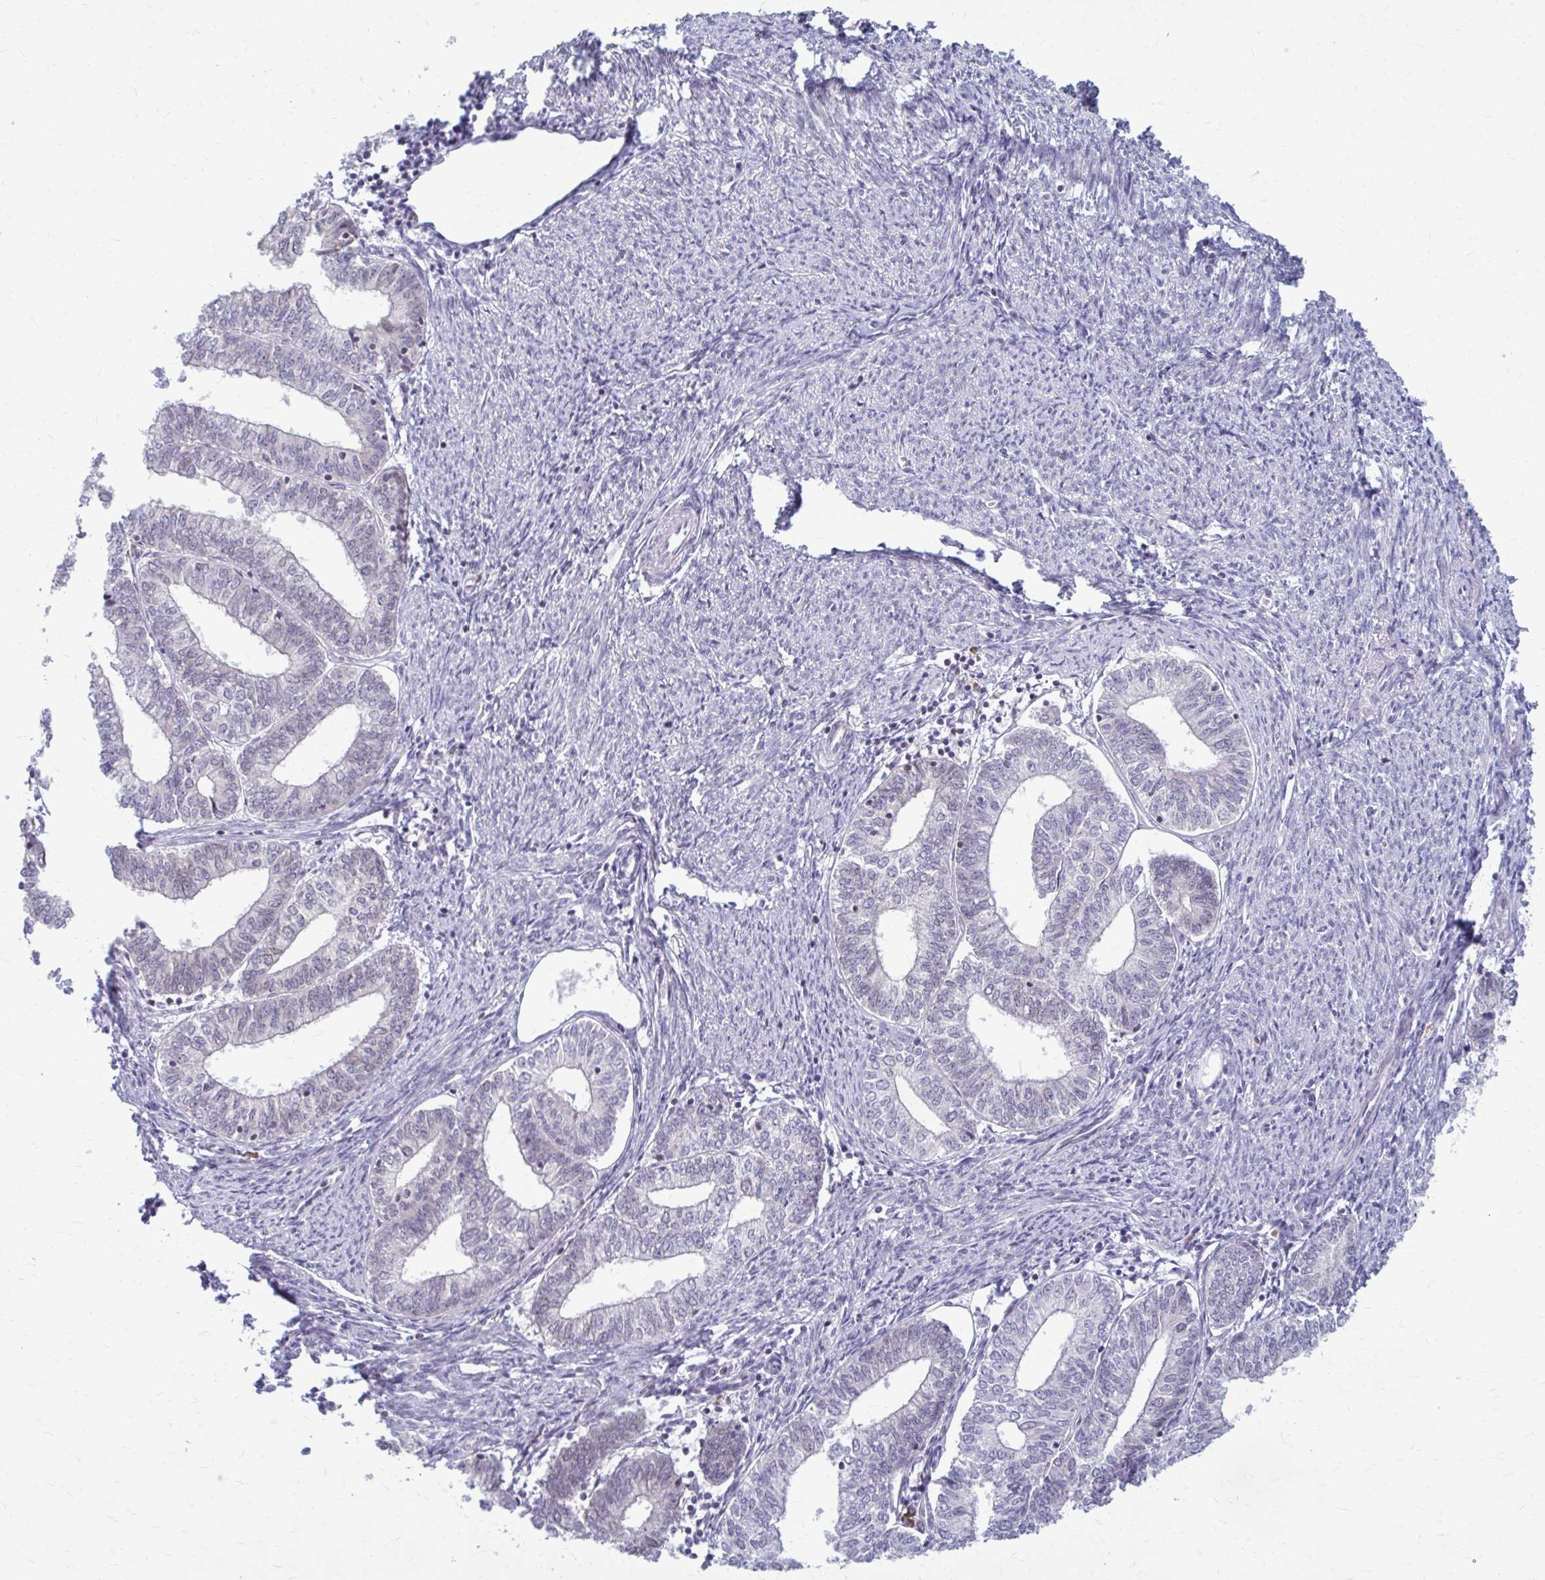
{"staining": {"intensity": "negative", "quantity": "none", "location": "none"}, "tissue": "endometrial cancer", "cell_type": "Tumor cells", "image_type": "cancer", "snomed": [{"axis": "morphology", "description": "Adenocarcinoma, NOS"}, {"axis": "topography", "description": "Endometrium"}], "caption": "The image exhibits no staining of tumor cells in endometrial cancer. The staining was performed using DAB to visualize the protein expression in brown, while the nuclei were stained in blue with hematoxylin (Magnification: 20x).", "gene": "MCRIP2", "patient": {"sex": "female", "age": 61}}